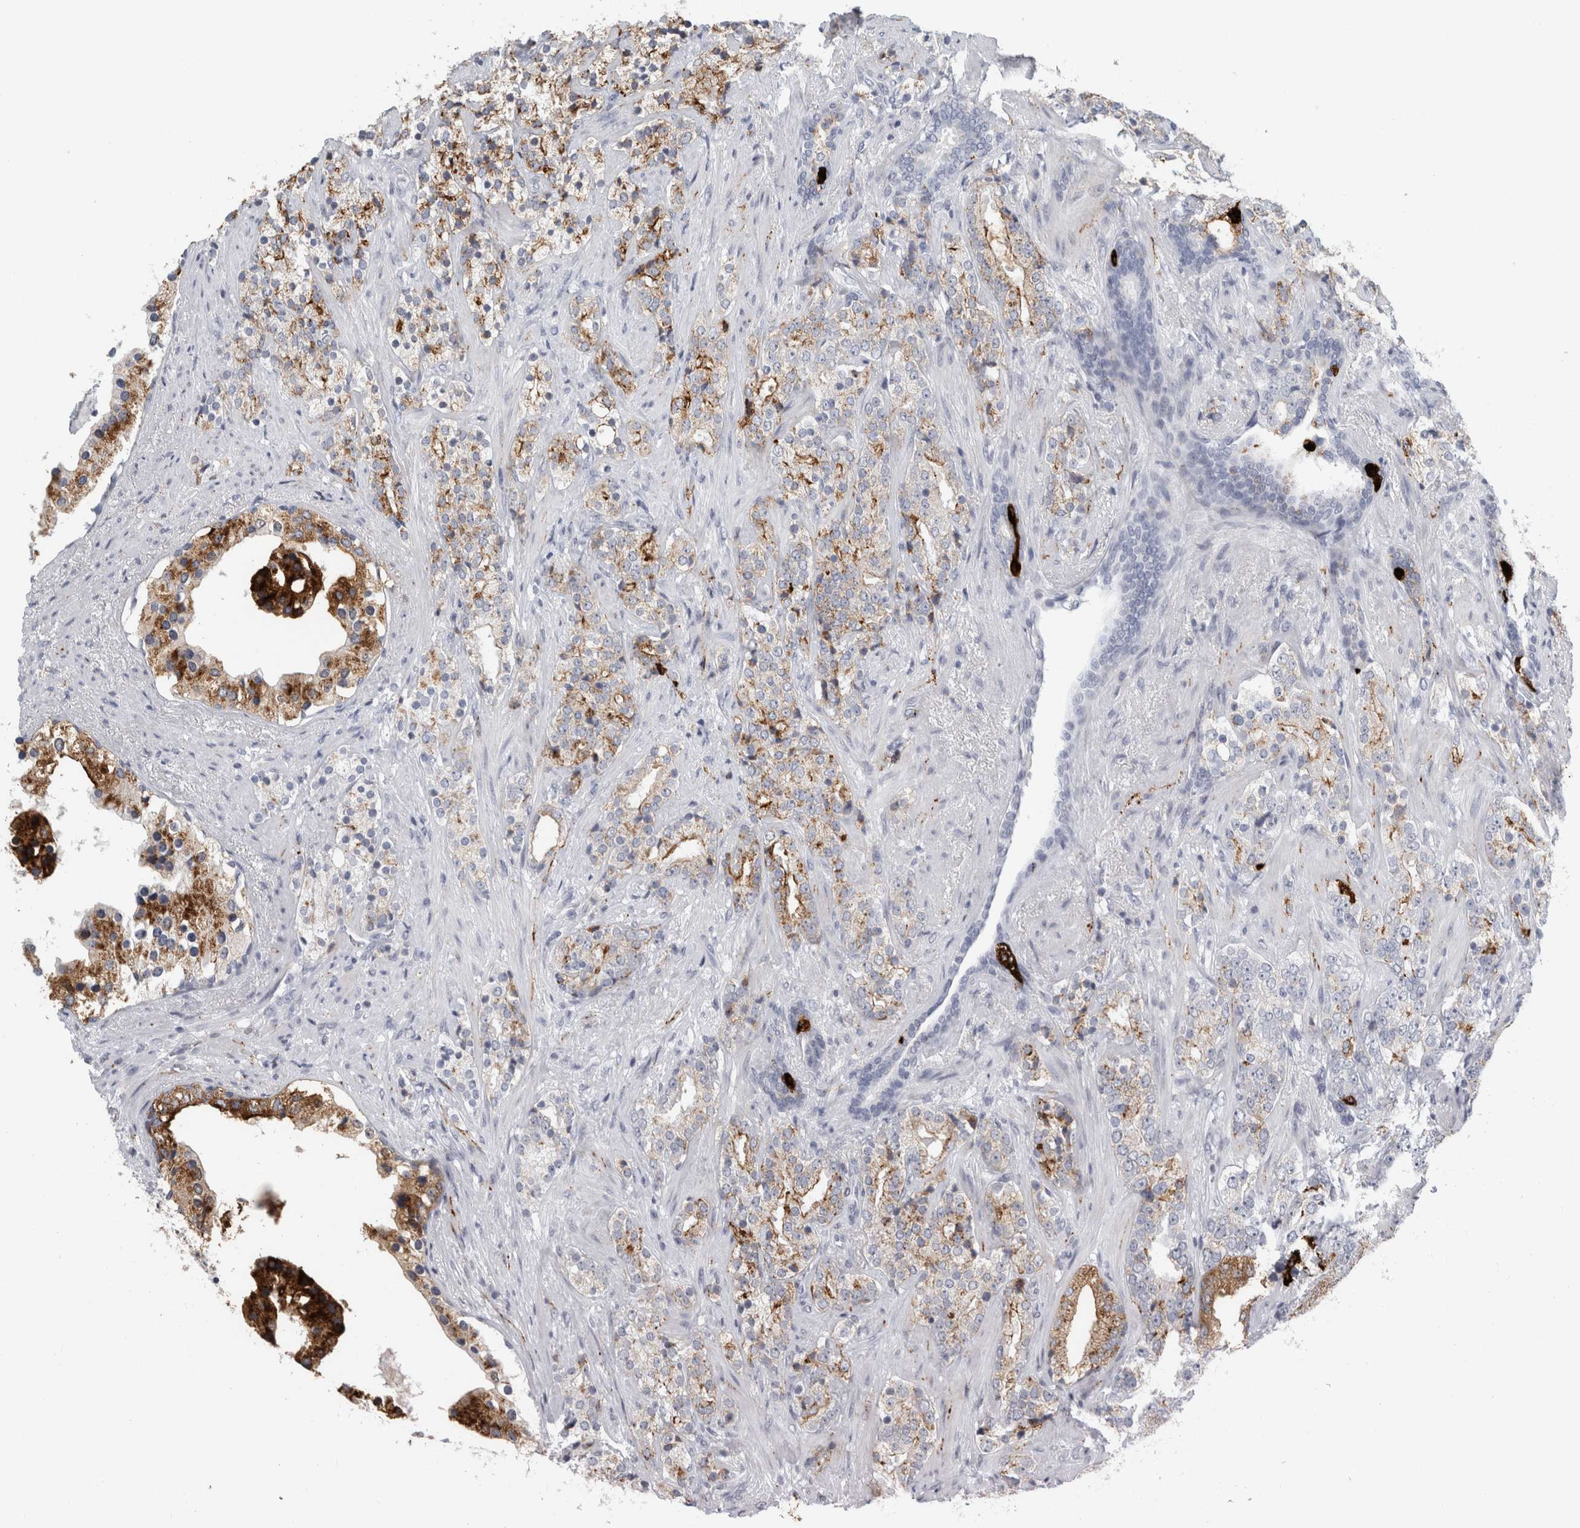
{"staining": {"intensity": "strong", "quantity": "25%-75%", "location": "cytoplasmic/membranous"}, "tissue": "prostate cancer", "cell_type": "Tumor cells", "image_type": "cancer", "snomed": [{"axis": "morphology", "description": "Adenocarcinoma, High grade"}, {"axis": "topography", "description": "Prostate"}], "caption": "Protein expression analysis of human prostate cancer (high-grade adenocarcinoma) reveals strong cytoplasmic/membranous expression in approximately 25%-75% of tumor cells. Using DAB (3,3'-diaminobenzidine) (brown) and hematoxylin (blue) stains, captured at high magnification using brightfield microscopy.", "gene": "CPE", "patient": {"sex": "male", "age": 71}}